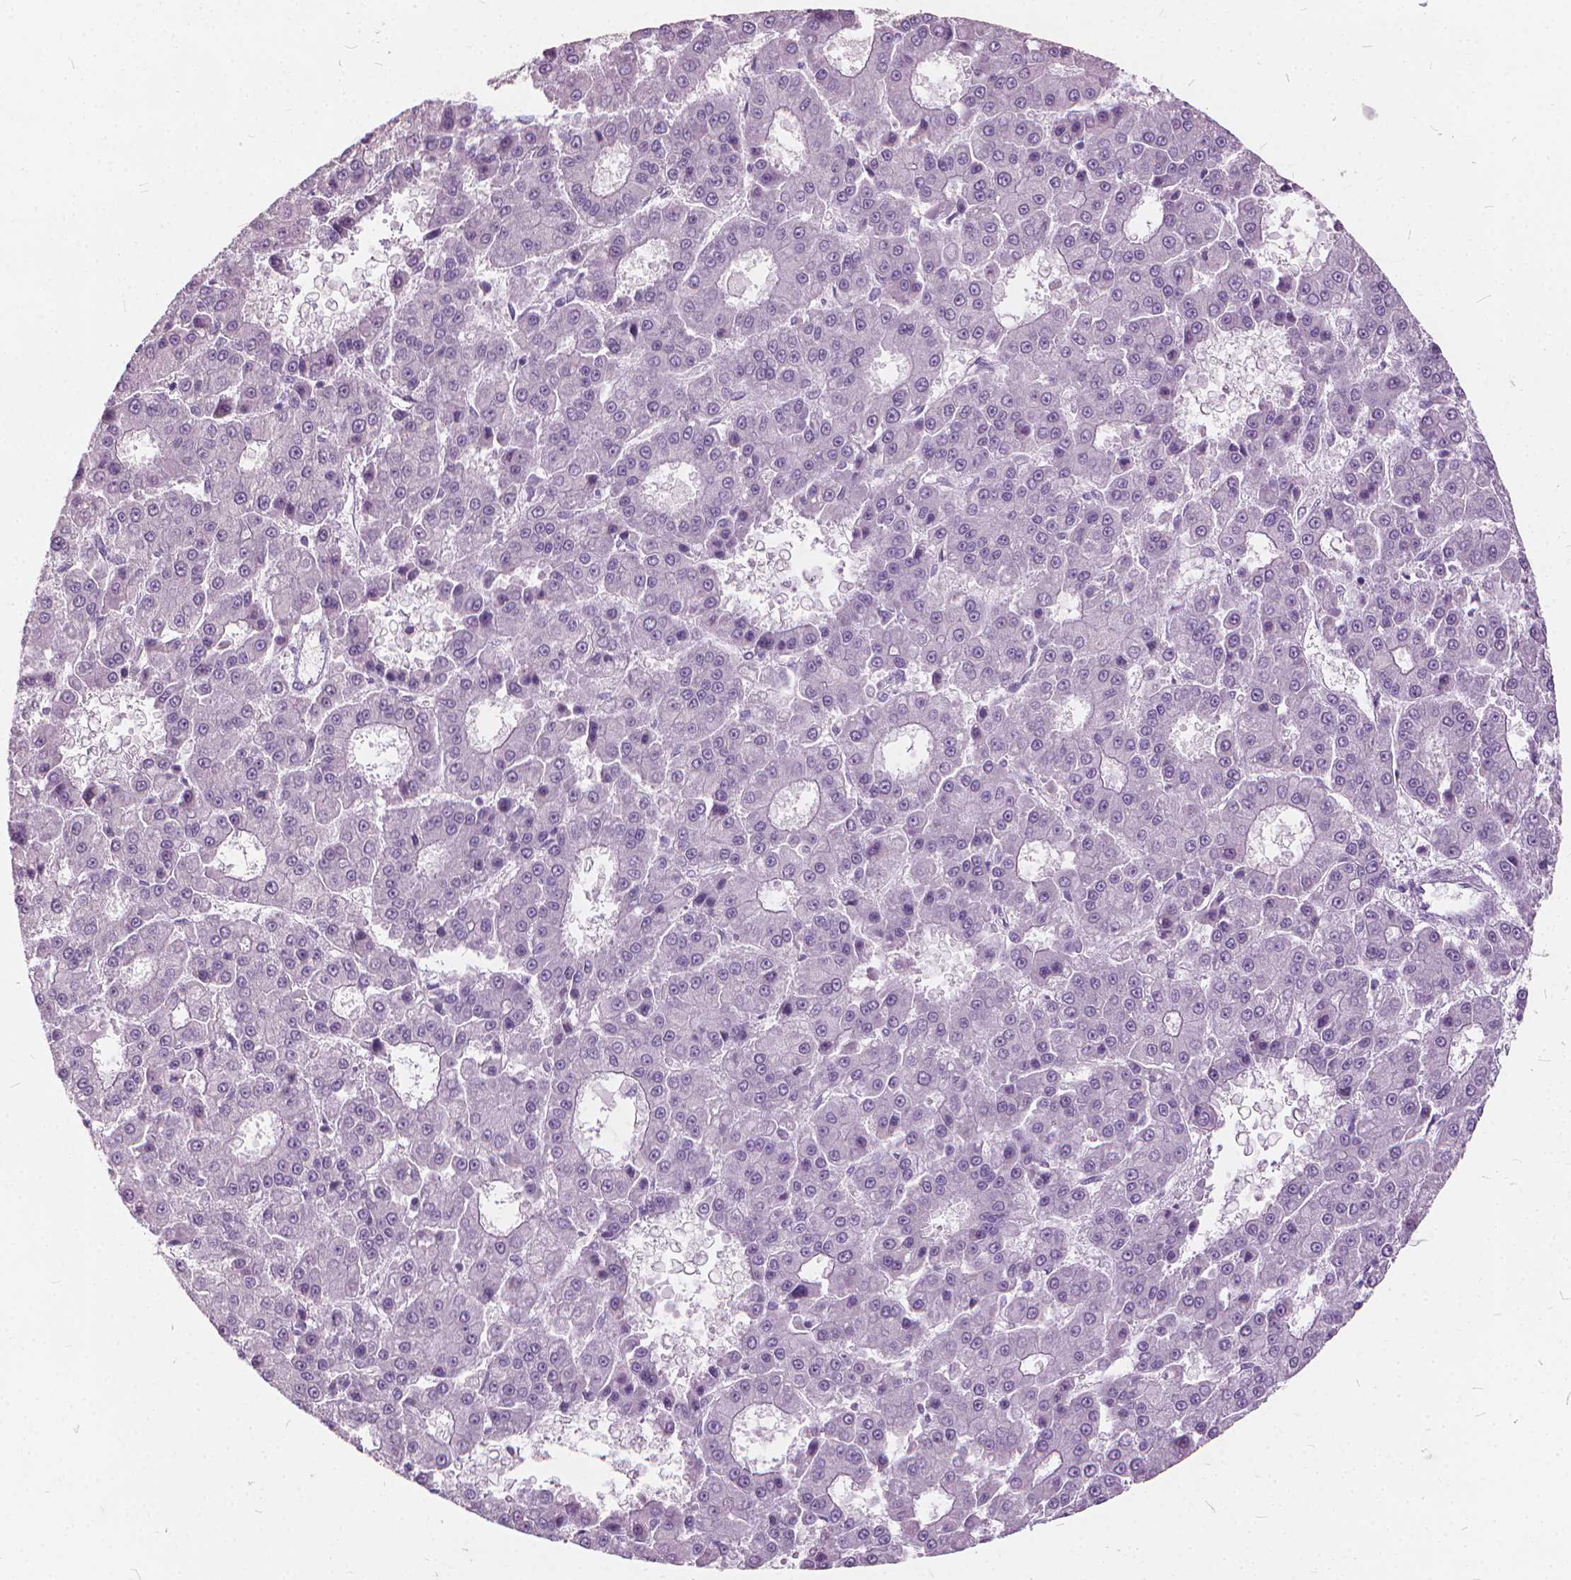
{"staining": {"intensity": "negative", "quantity": "none", "location": "none"}, "tissue": "liver cancer", "cell_type": "Tumor cells", "image_type": "cancer", "snomed": [{"axis": "morphology", "description": "Carcinoma, Hepatocellular, NOS"}, {"axis": "topography", "description": "Liver"}], "caption": "DAB (3,3'-diaminobenzidine) immunohistochemical staining of liver cancer (hepatocellular carcinoma) exhibits no significant positivity in tumor cells.", "gene": "DNM1", "patient": {"sex": "male", "age": 70}}